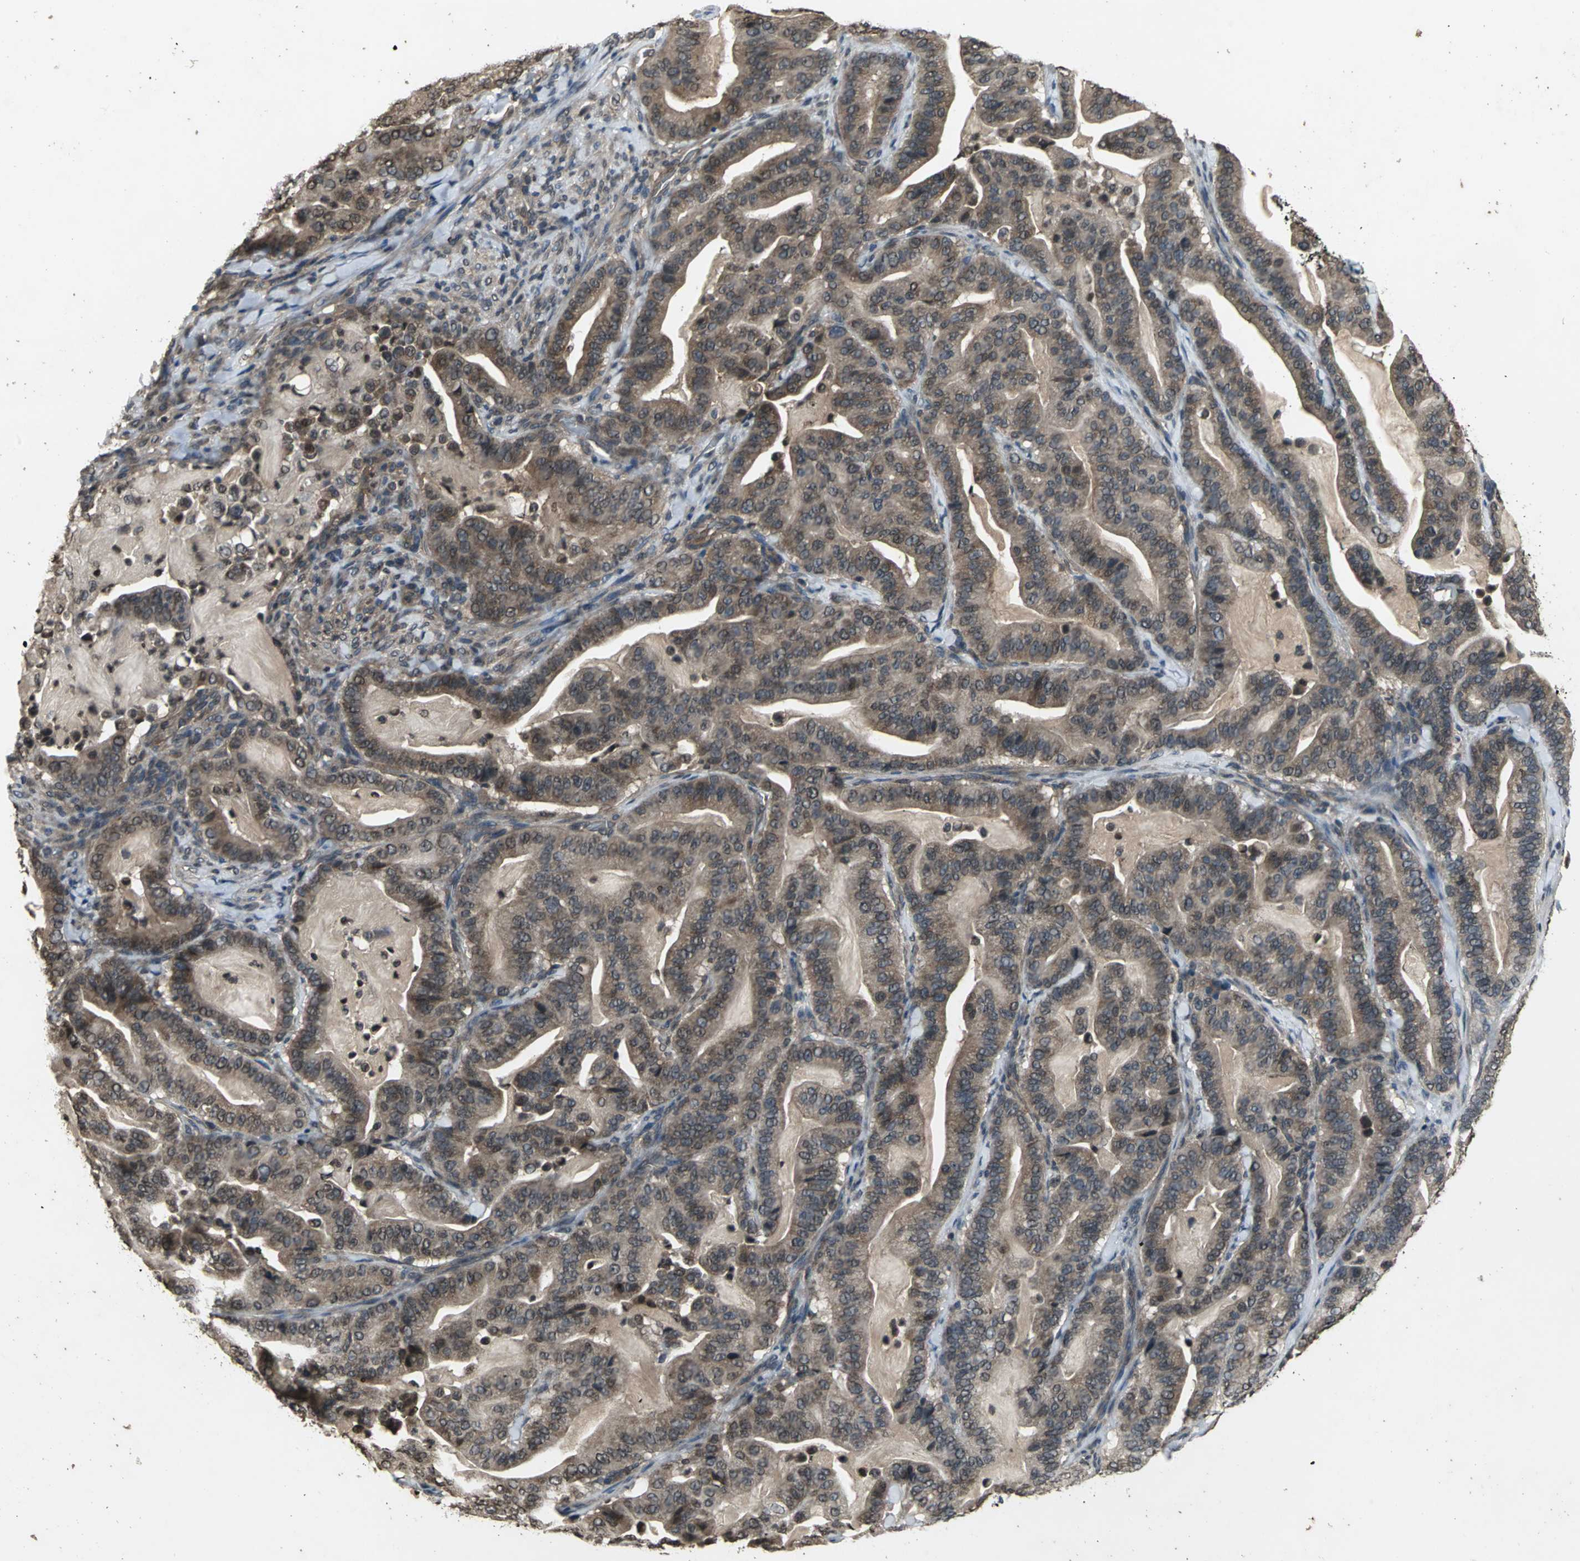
{"staining": {"intensity": "moderate", "quantity": ">75%", "location": "cytoplasmic/membranous,nuclear"}, "tissue": "pancreatic cancer", "cell_type": "Tumor cells", "image_type": "cancer", "snomed": [{"axis": "morphology", "description": "Adenocarcinoma, NOS"}, {"axis": "topography", "description": "Pancreas"}], "caption": "Human pancreatic cancer (adenocarcinoma) stained for a protein (brown) displays moderate cytoplasmic/membranous and nuclear positive staining in about >75% of tumor cells.", "gene": "AHR", "patient": {"sex": "male", "age": 63}}